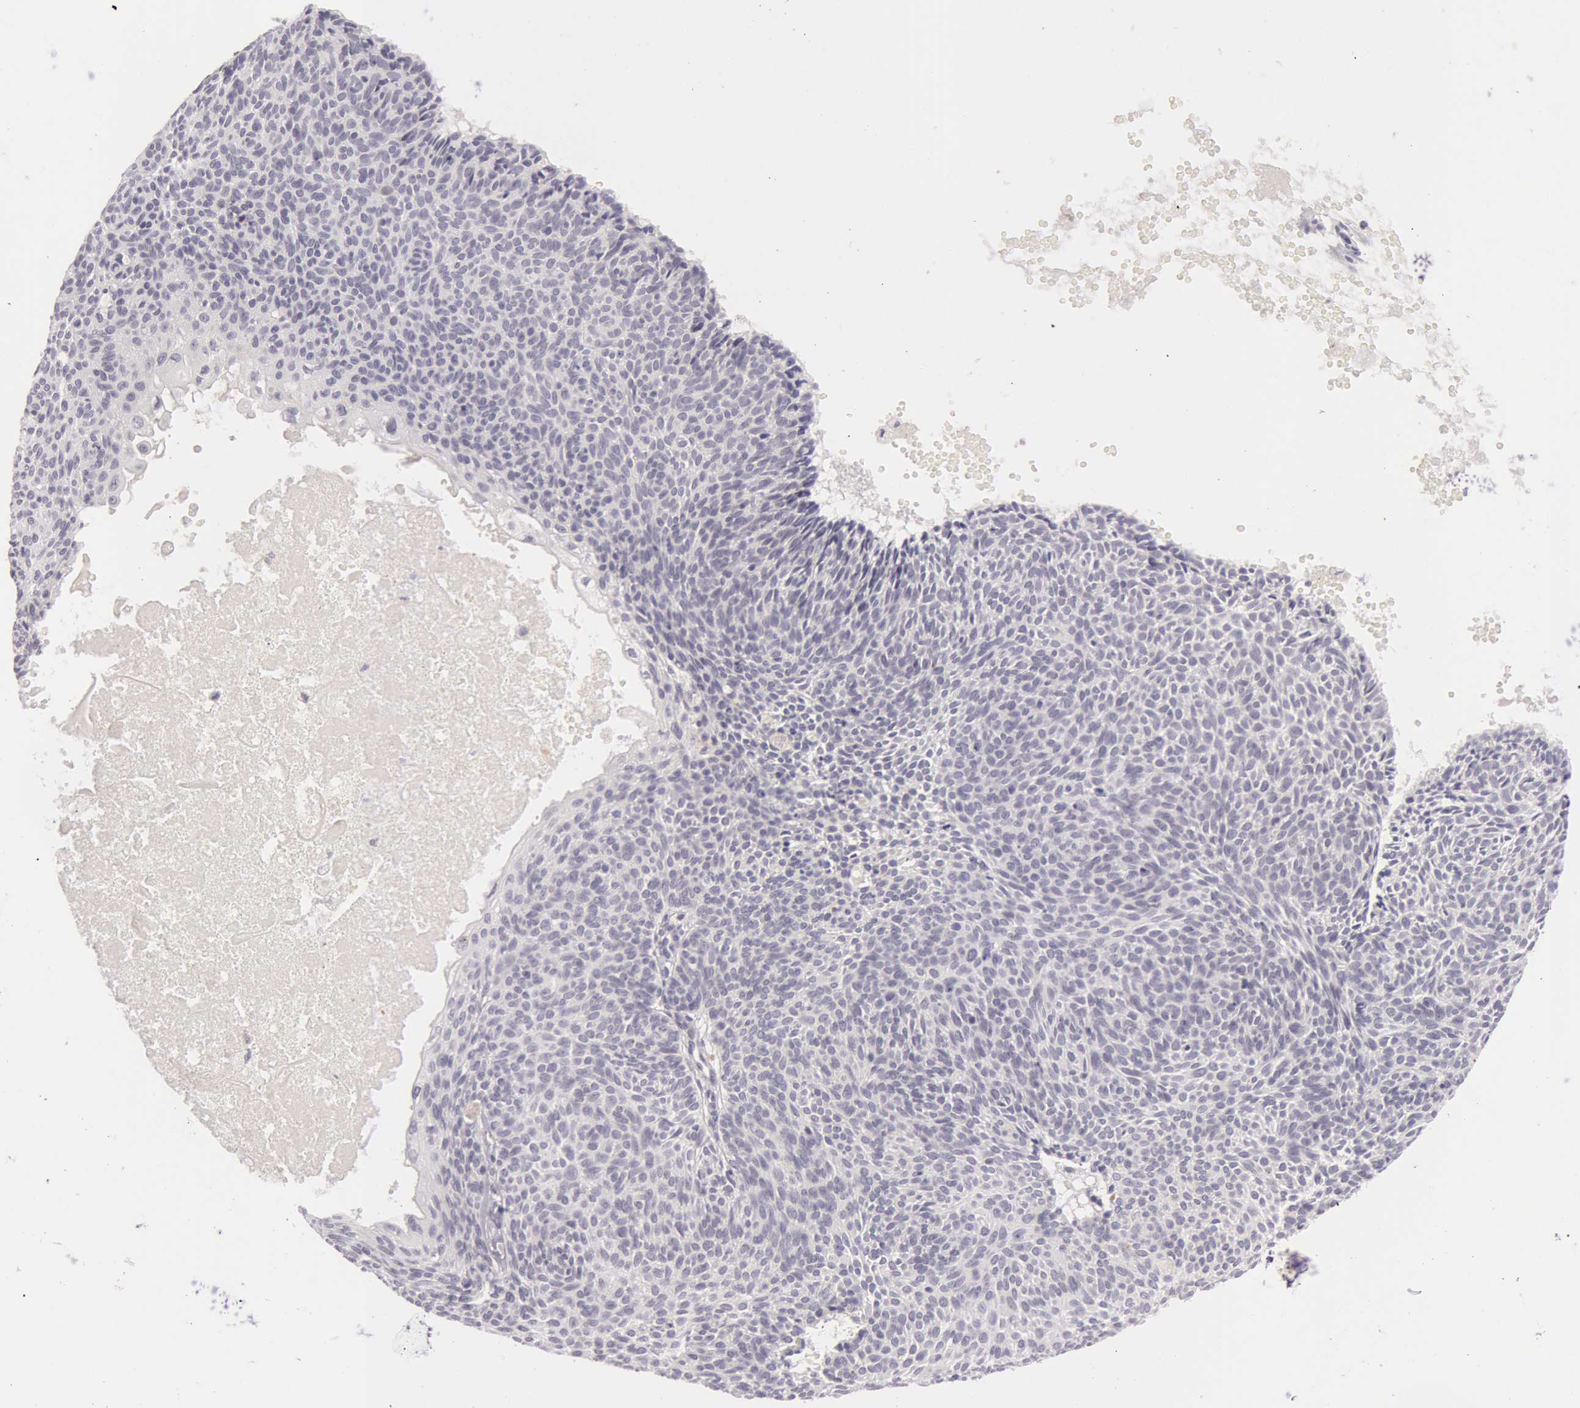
{"staining": {"intensity": "negative", "quantity": "none", "location": "none"}, "tissue": "skin cancer", "cell_type": "Tumor cells", "image_type": "cancer", "snomed": [{"axis": "morphology", "description": "Basal cell carcinoma"}, {"axis": "topography", "description": "Skin"}], "caption": "A micrograph of human skin cancer is negative for staining in tumor cells.", "gene": "RBMY1F", "patient": {"sex": "male", "age": 84}}